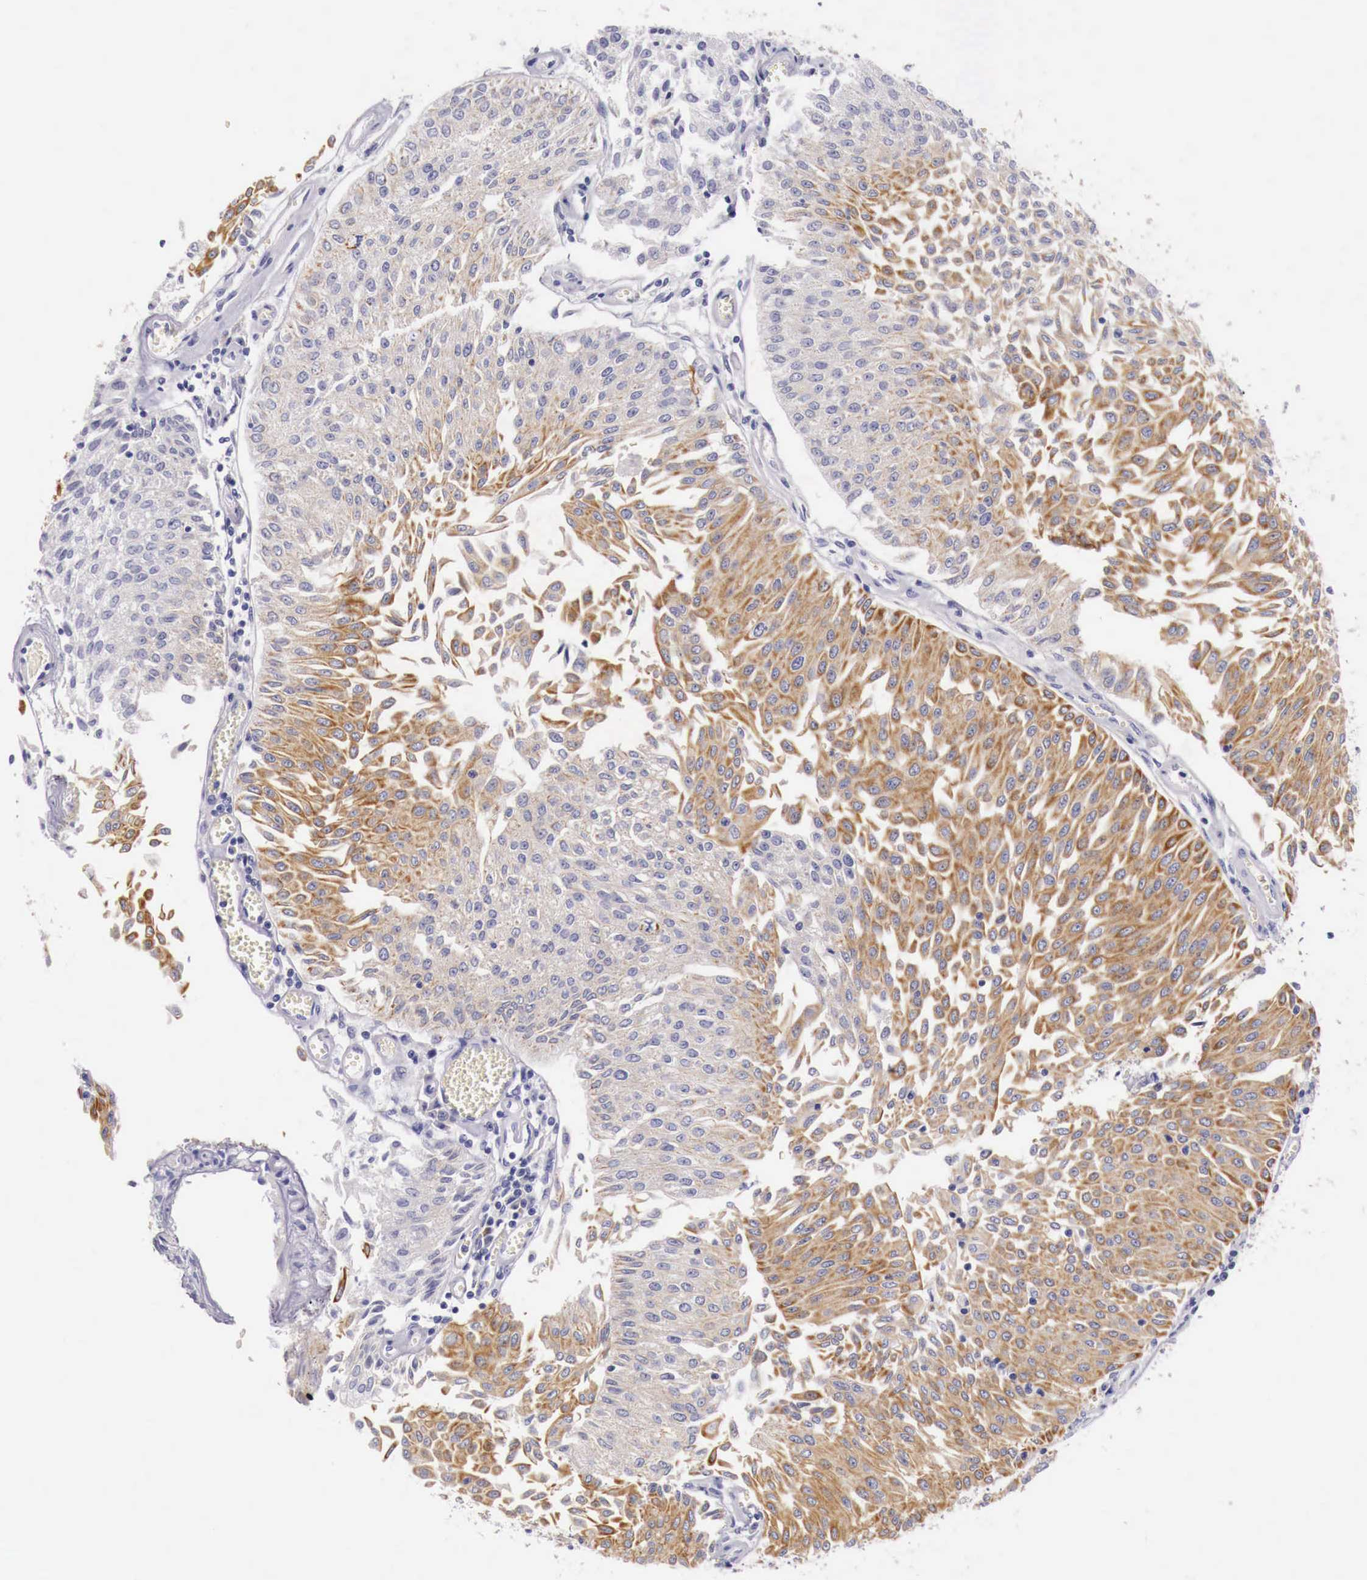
{"staining": {"intensity": "moderate", "quantity": "25%-75%", "location": "cytoplasmic/membranous"}, "tissue": "urothelial cancer", "cell_type": "Tumor cells", "image_type": "cancer", "snomed": [{"axis": "morphology", "description": "Urothelial carcinoma, Low grade"}, {"axis": "topography", "description": "Urinary bladder"}], "caption": "This histopathology image displays immunohistochemistry staining of human low-grade urothelial carcinoma, with medium moderate cytoplasmic/membranous positivity in about 25%-75% of tumor cells.", "gene": "NREP", "patient": {"sex": "male", "age": 86}}